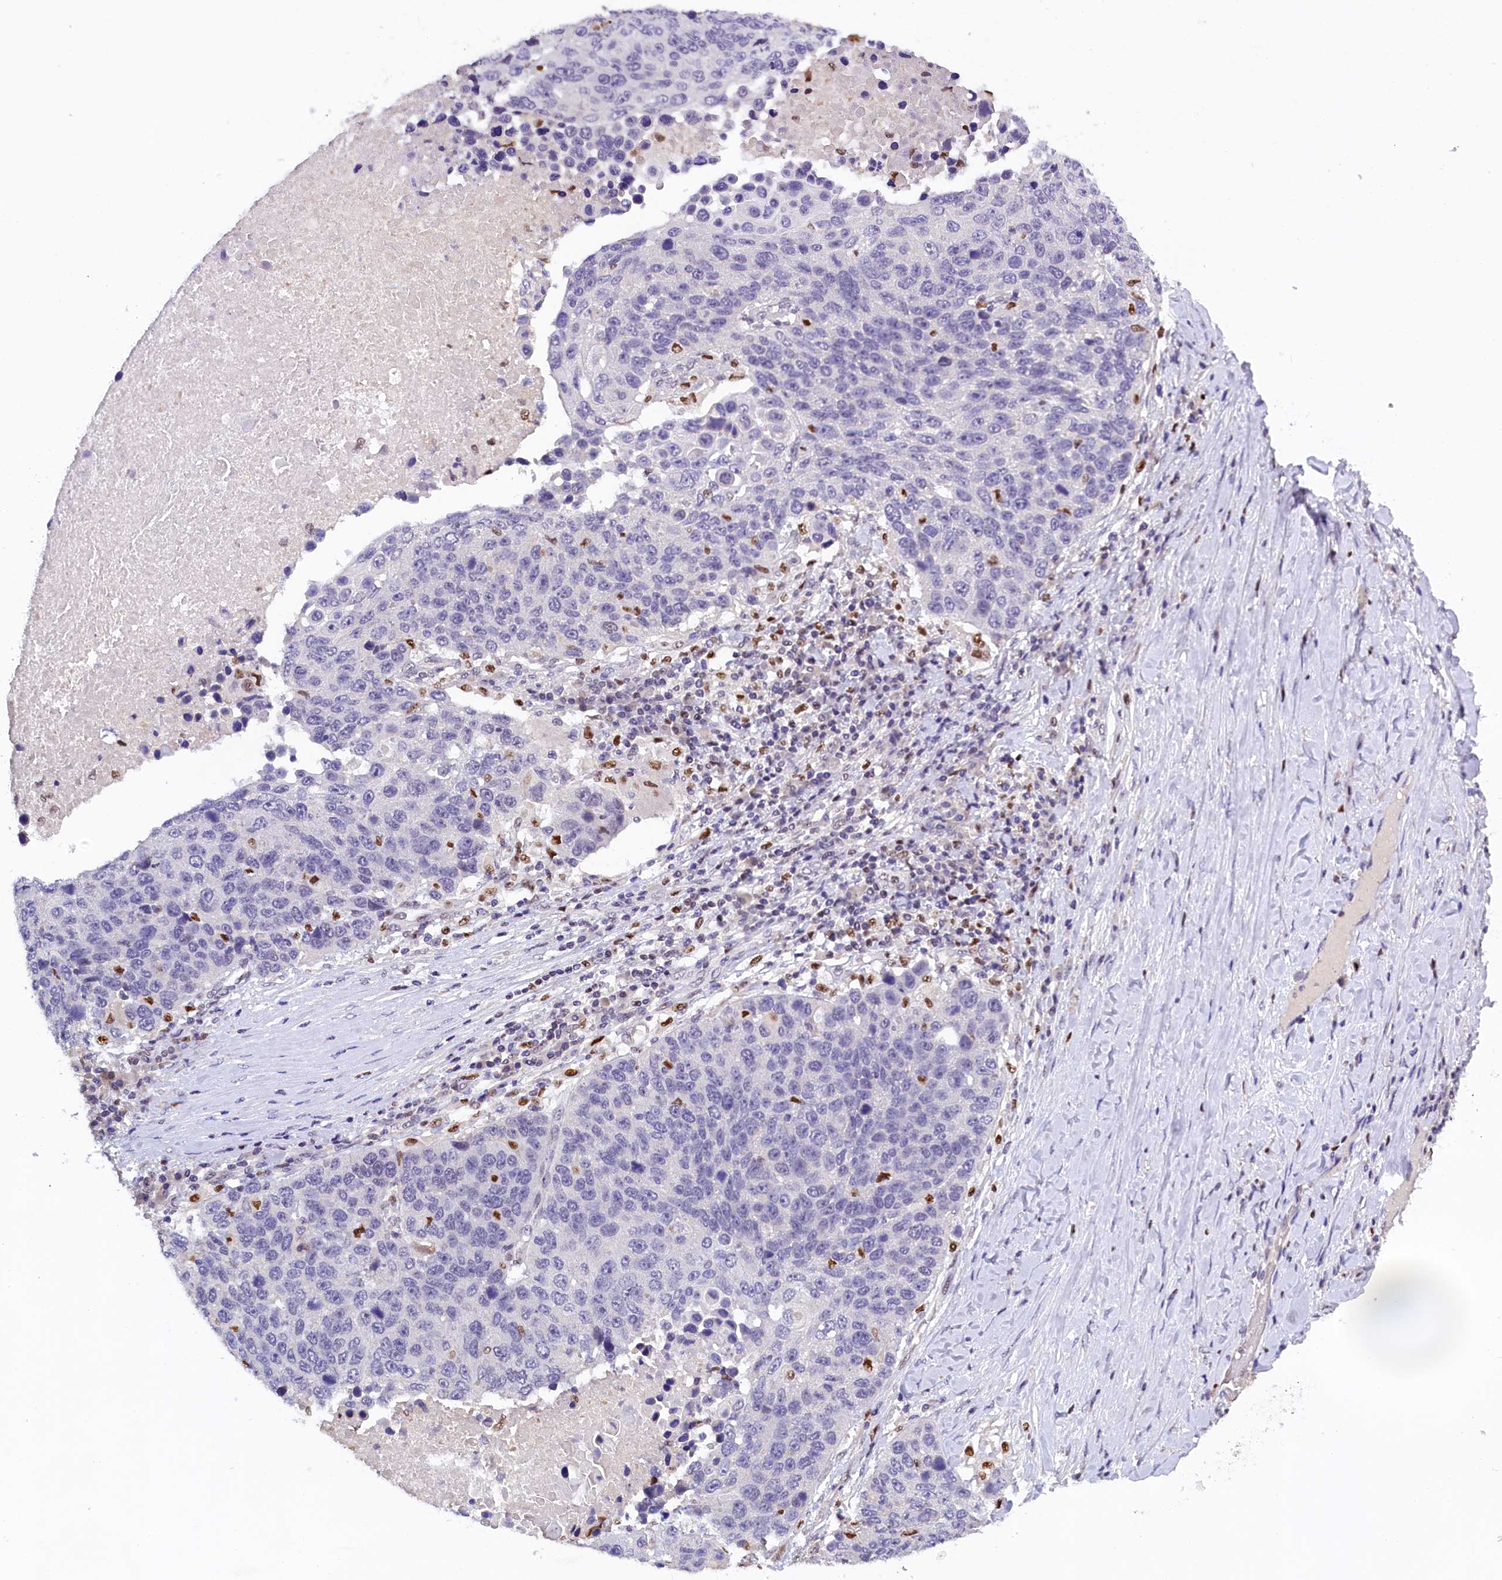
{"staining": {"intensity": "negative", "quantity": "none", "location": "none"}, "tissue": "lung cancer", "cell_type": "Tumor cells", "image_type": "cancer", "snomed": [{"axis": "morphology", "description": "Normal tissue, NOS"}, {"axis": "morphology", "description": "Squamous cell carcinoma, NOS"}, {"axis": "topography", "description": "Lymph node"}, {"axis": "topography", "description": "Lung"}], "caption": "Tumor cells show no significant protein positivity in lung cancer (squamous cell carcinoma).", "gene": "BTBD9", "patient": {"sex": "male", "age": 66}}